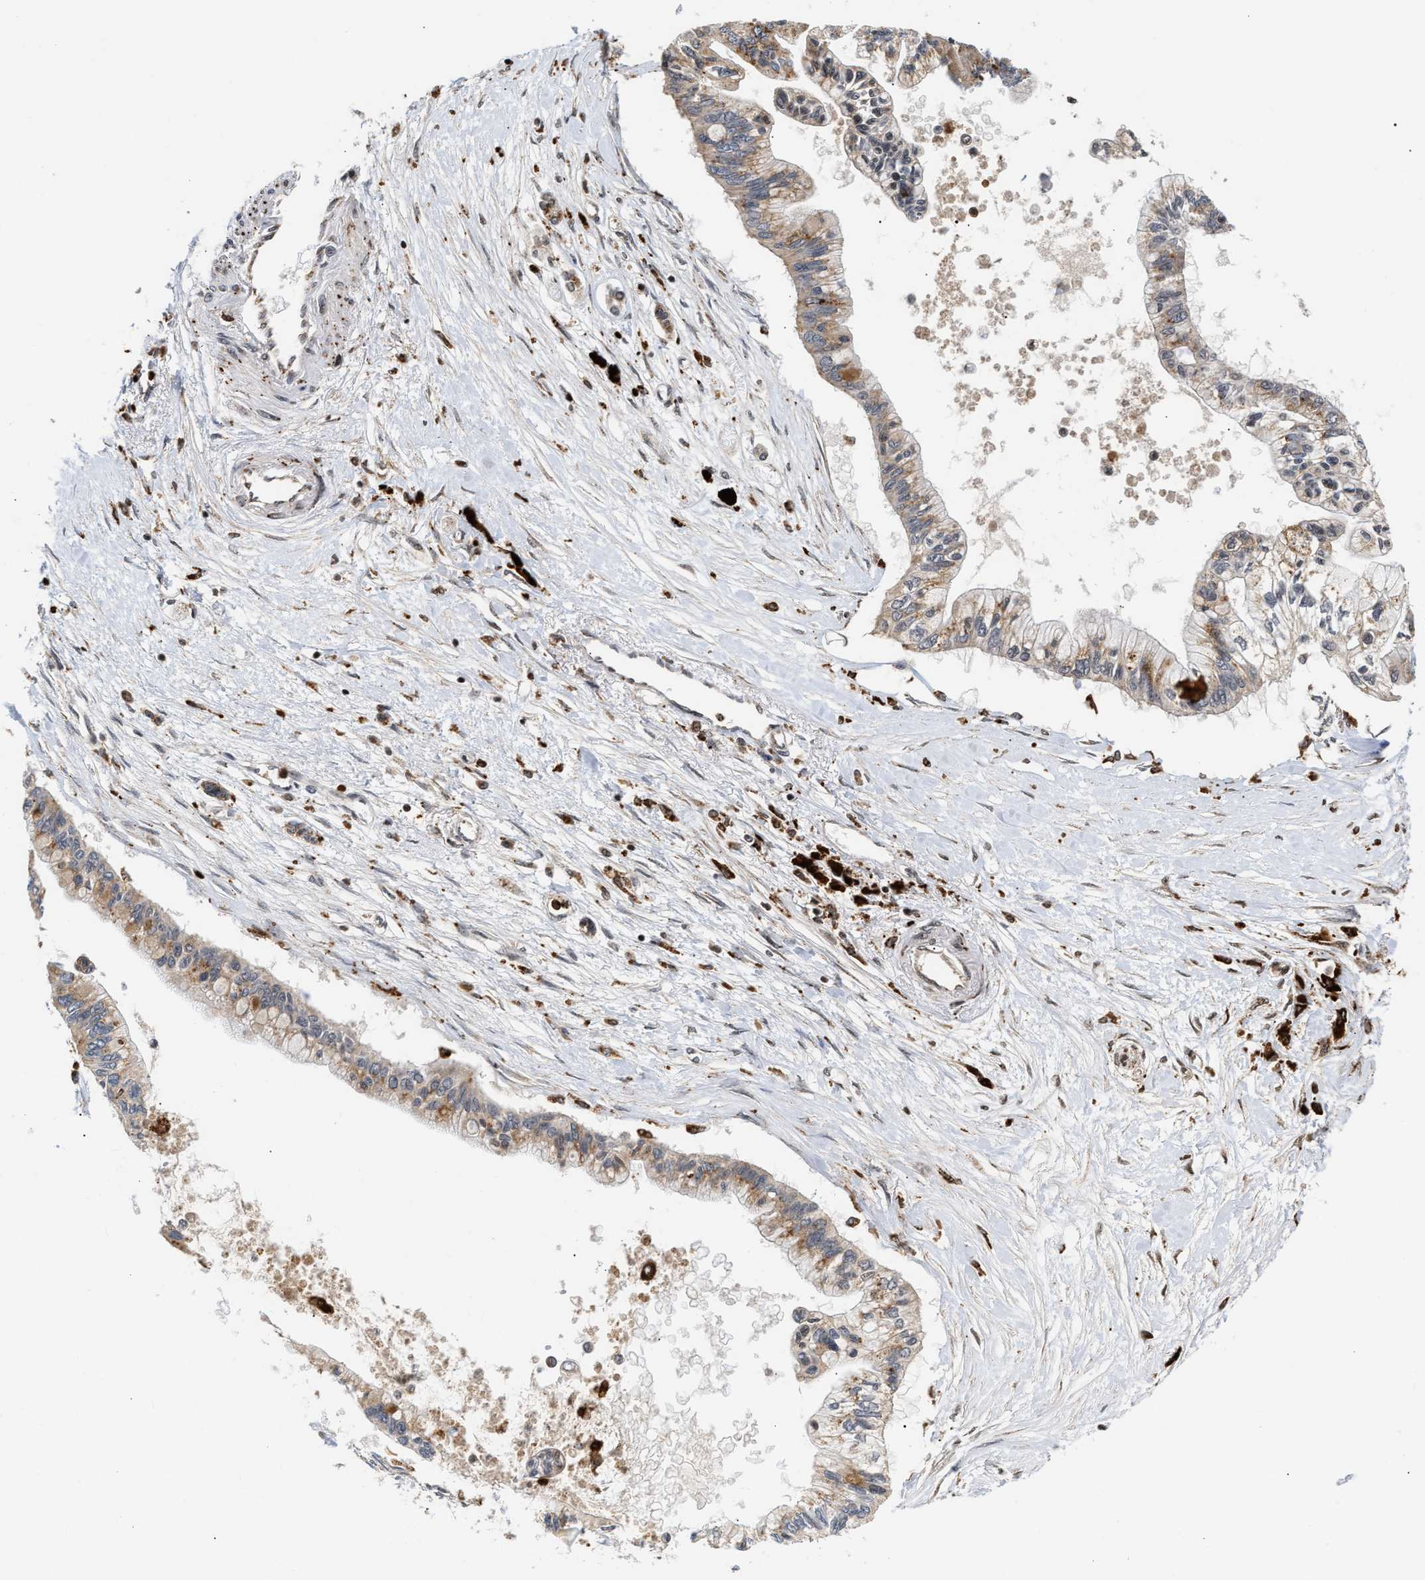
{"staining": {"intensity": "moderate", "quantity": "25%-75%", "location": "cytoplasmic/membranous"}, "tissue": "pancreatic cancer", "cell_type": "Tumor cells", "image_type": "cancer", "snomed": [{"axis": "morphology", "description": "Adenocarcinoma, NOS"}, {"axis": "topography", "description": "Pancreas"}], "caption": "Immunohistochemical staining of pancreatic cancer (adenocarcinoma) exhibits medium levels of moderate cytoplasmic/membranous staining in approximately 25%-75% of tumor cells. (brown staining indicates protein expression, while blue staining denotes nuclei).", "gene": "CCDC146", "patient": {"sex": "female", "age": 77}}